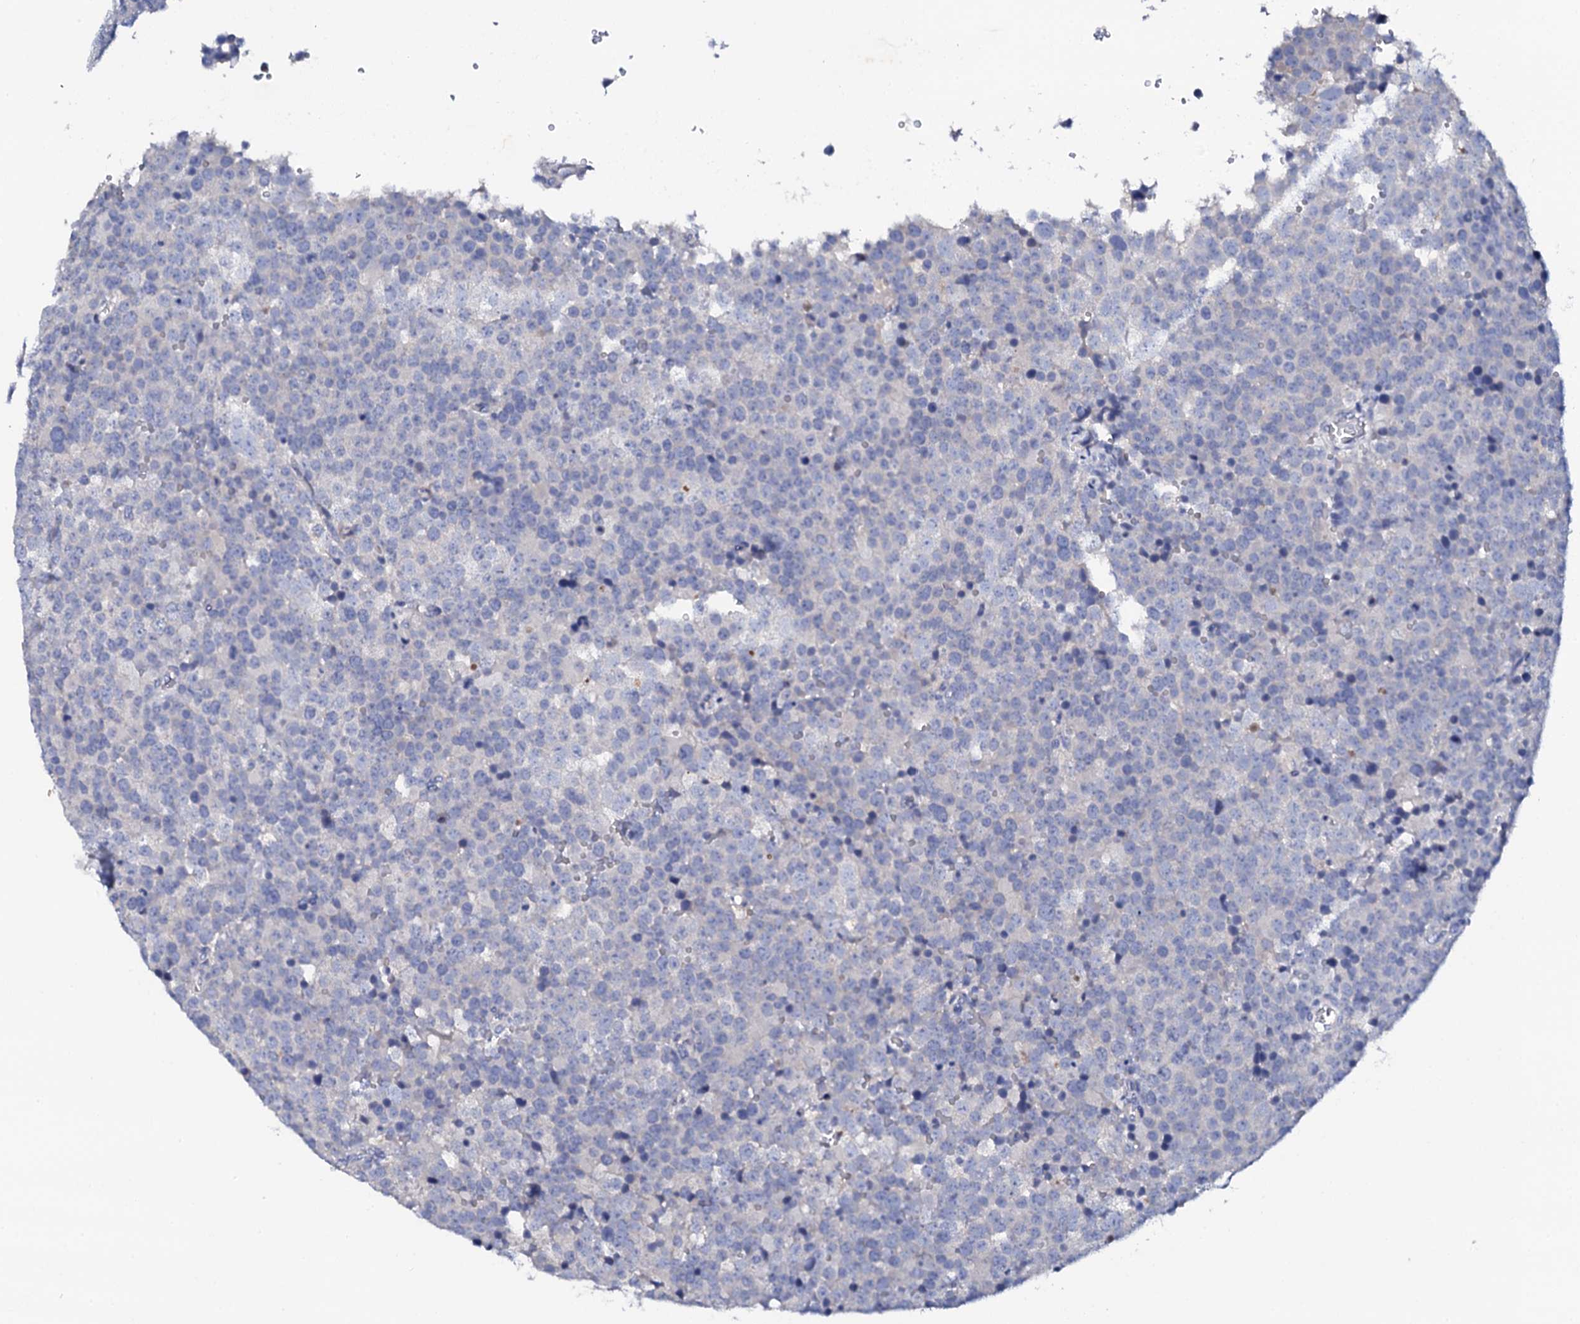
{"staining": {"intensity": "negative", "quantity": "none", "location": "none"}, "tissue": "testis cancer", "cell_type": "Tumor cells", "image_type": "cancer", "snomed": [{"axis": "morphology", "description": "Seminoma, NOS"}, {"axis": "topography", "description": "Testis"}], "caption": "Seminoma (testis) was stained to show a protein in brown. There is no significant expression in tumor cells. Nuclei are stained in blue.", "gene": "NAA16", "patient": {"sex": "male", "age": 71}}